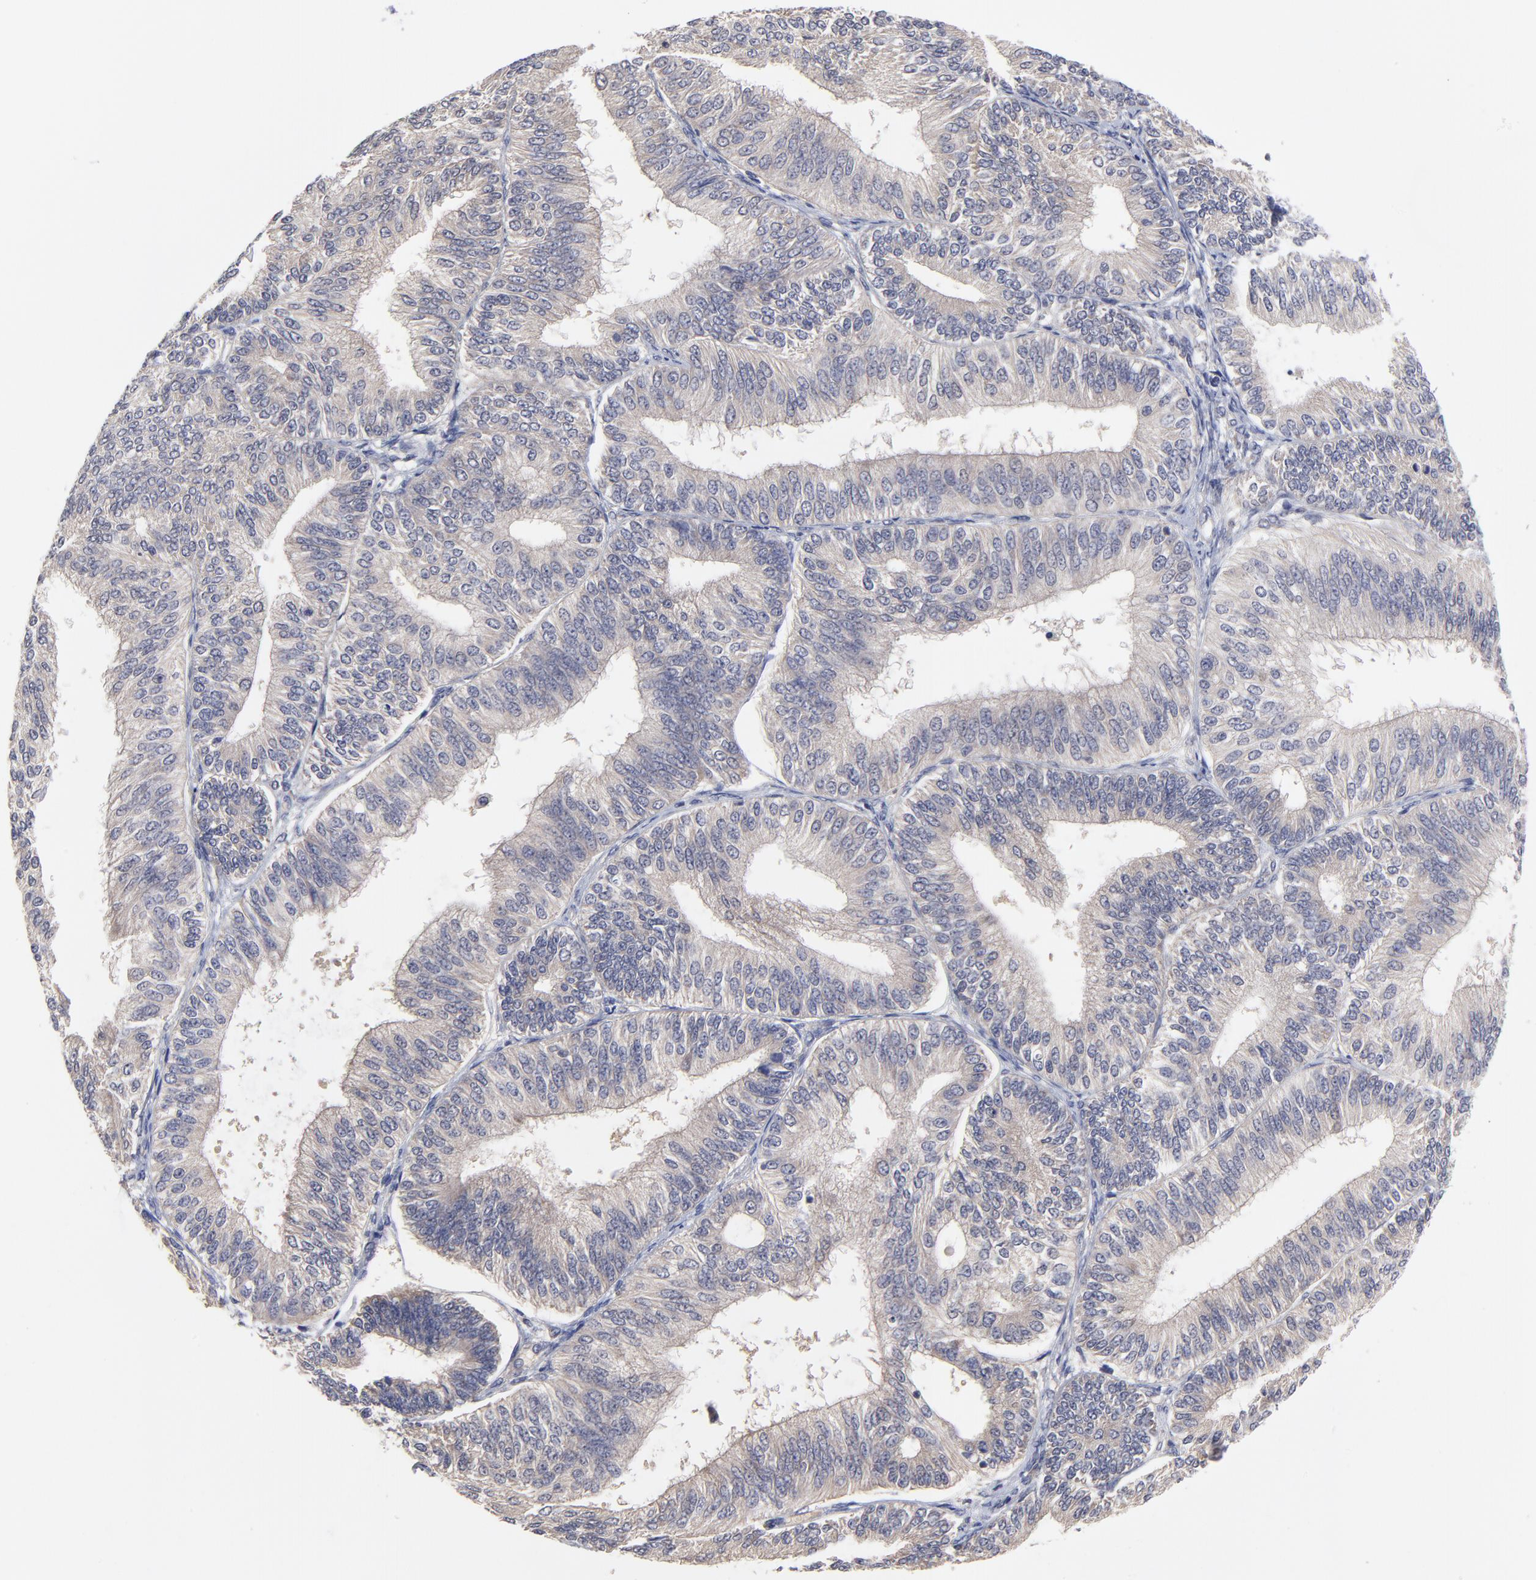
{"staining": {"intensity": "weak", "quantity": ">75%", "location": "cytoplasmic/membranous"}, "tissue": "endometrial cancer", "cell_type": "Tumor cells", "image_type": "cancer", "snomed": [{"axis": "morphology", "description": "Adenocarcinoma, NOS"}, {"axis": "topography", "description": "Endometrium"}], "caption": "The immunohistochemical stain labels weak cytoplasmic/membranous staining in tumor cells of endometrial cancer tissue.", "gene": "PCMT1", "patient": {"sex": "female", "age": 55}}